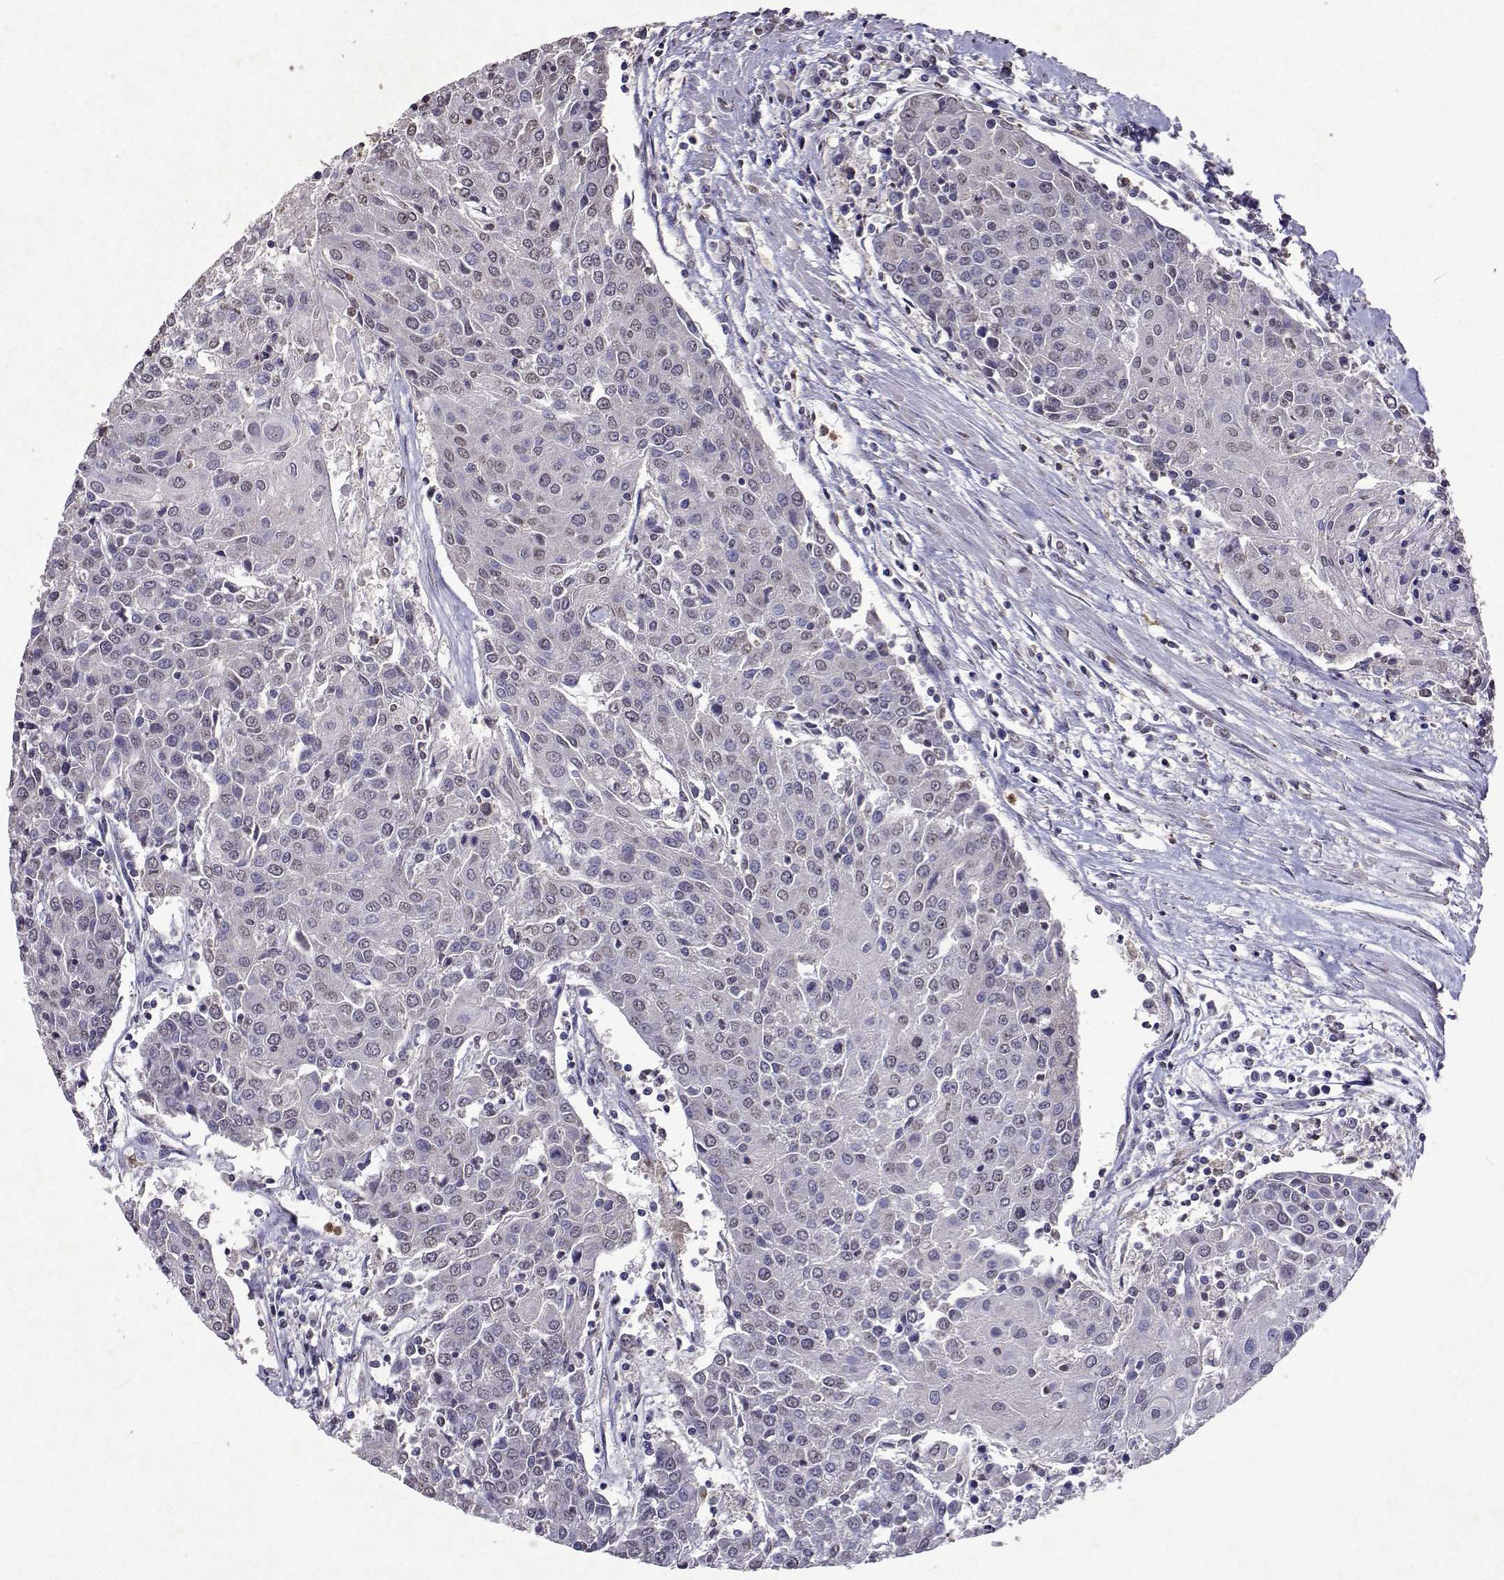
{"staining": {"intensity": "negative", "quantity": "none", "location": "none"}, "tissue": "urothelial cancer", "cell_type": "Tumor cells", "image_type": "cancer", "snomed": [{"axis": "morphology", "description": "Urothelial carcinoma, High grade"}, {"axis": "topography", "description": "Urinary bladder"}], "caption": "High power microscopy micrograph of an immunohistochemistry histopathology image of urothelial carcinoma (high-grade), revealing no significant positivity in tumor cells.", "gene": "APAF1", "patient": {"sex": "female", "age": 85}}